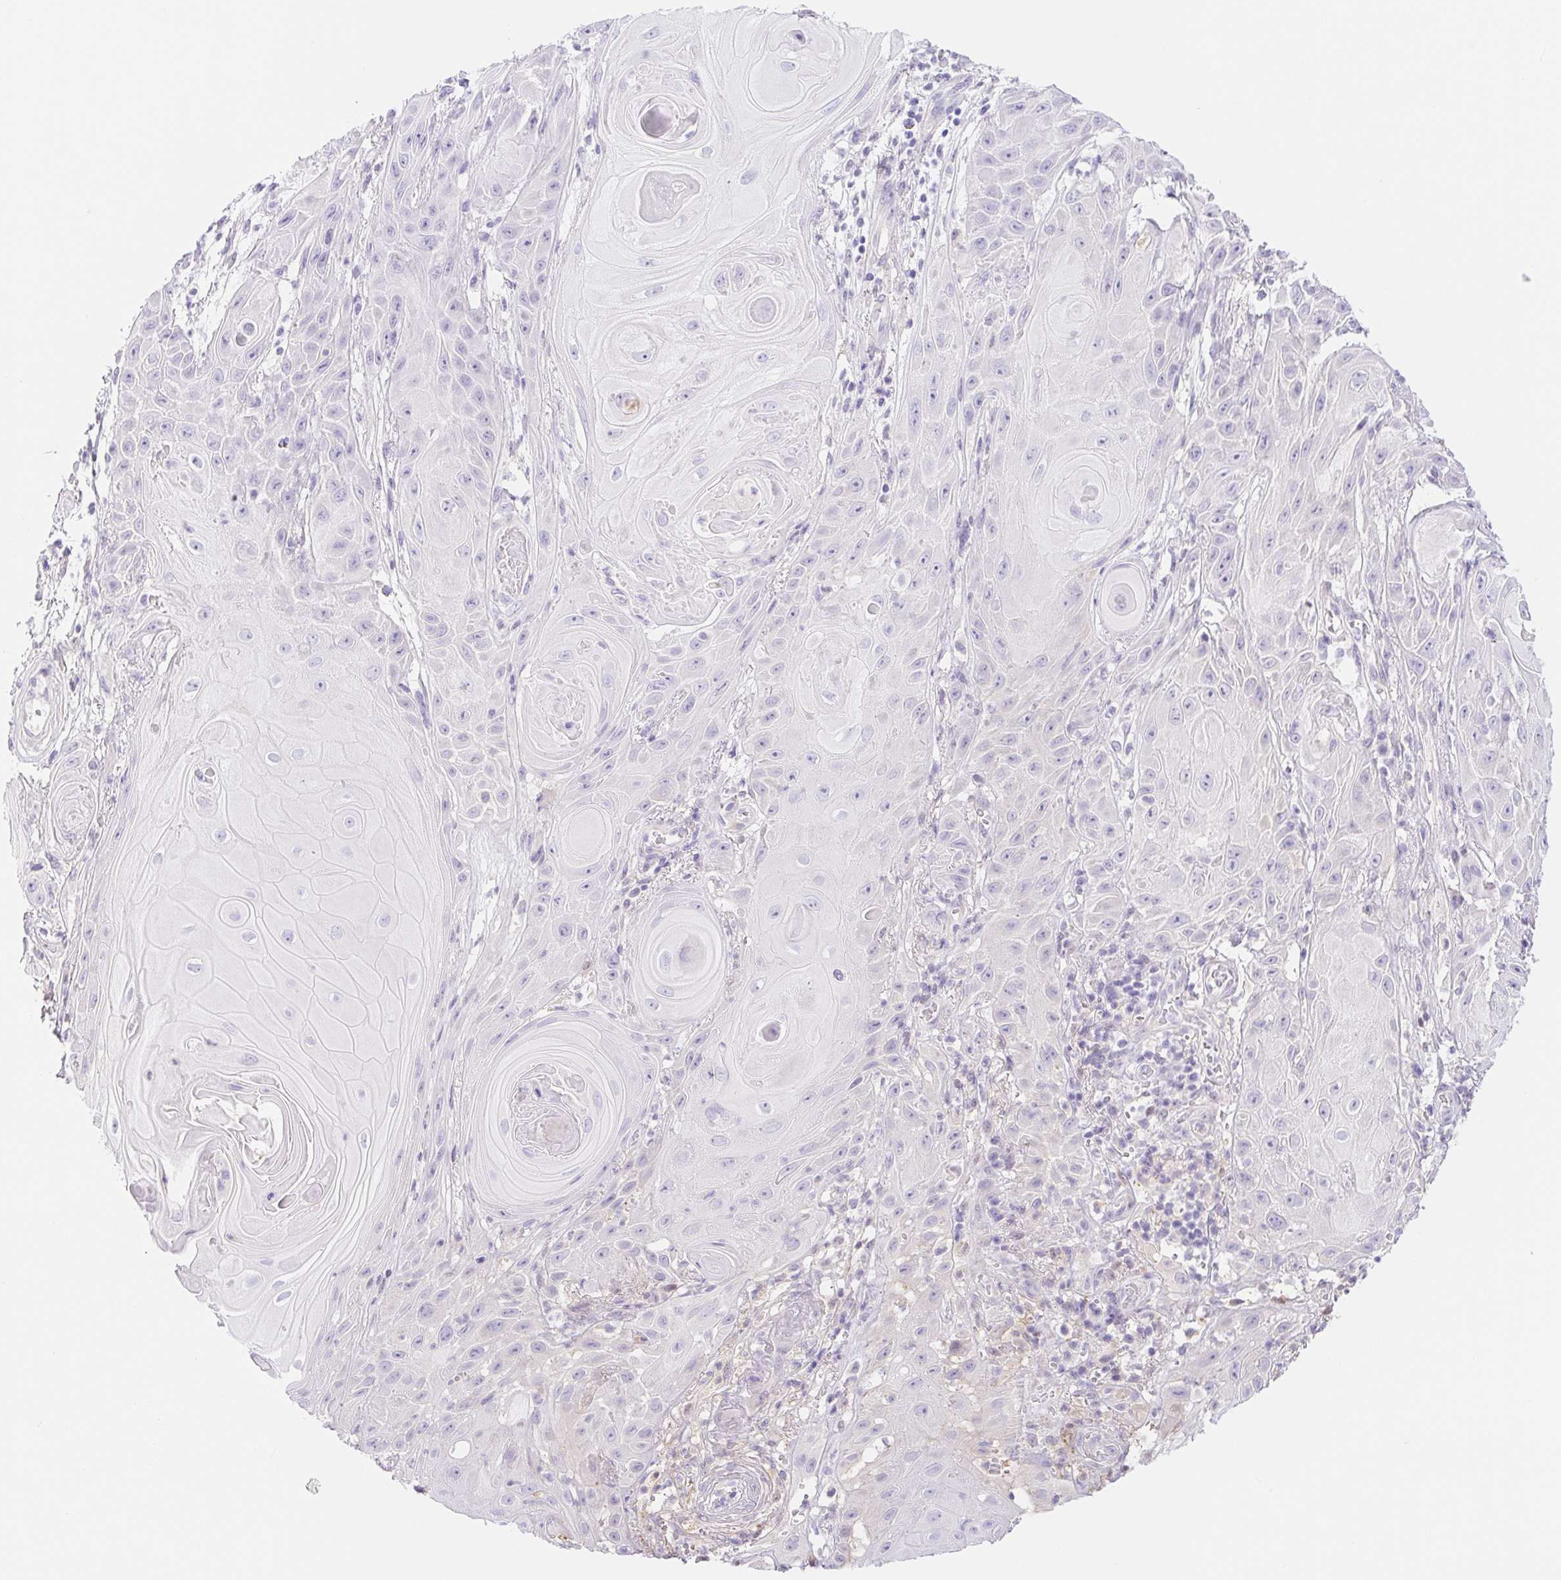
{"staining": {"intensity": "negative", "quantity": "none", "location": "none"}, "tissue": "skin cancer", "cell_type": "Tumor cells", "image_type": "cancer", "snomed": [{"axis": "morphology", "description": "Squamous cell carcinoma, NOS"}, {"axis": "topography", "description": "Skin"}], "caption": "Skin cancer (squamous cell carcinoma) was stained to show a protein in brown. There is no significant staining in tumor cells.", "gene": "DYNC2LI1", "patient": {"sex": "male", "age": 62}}